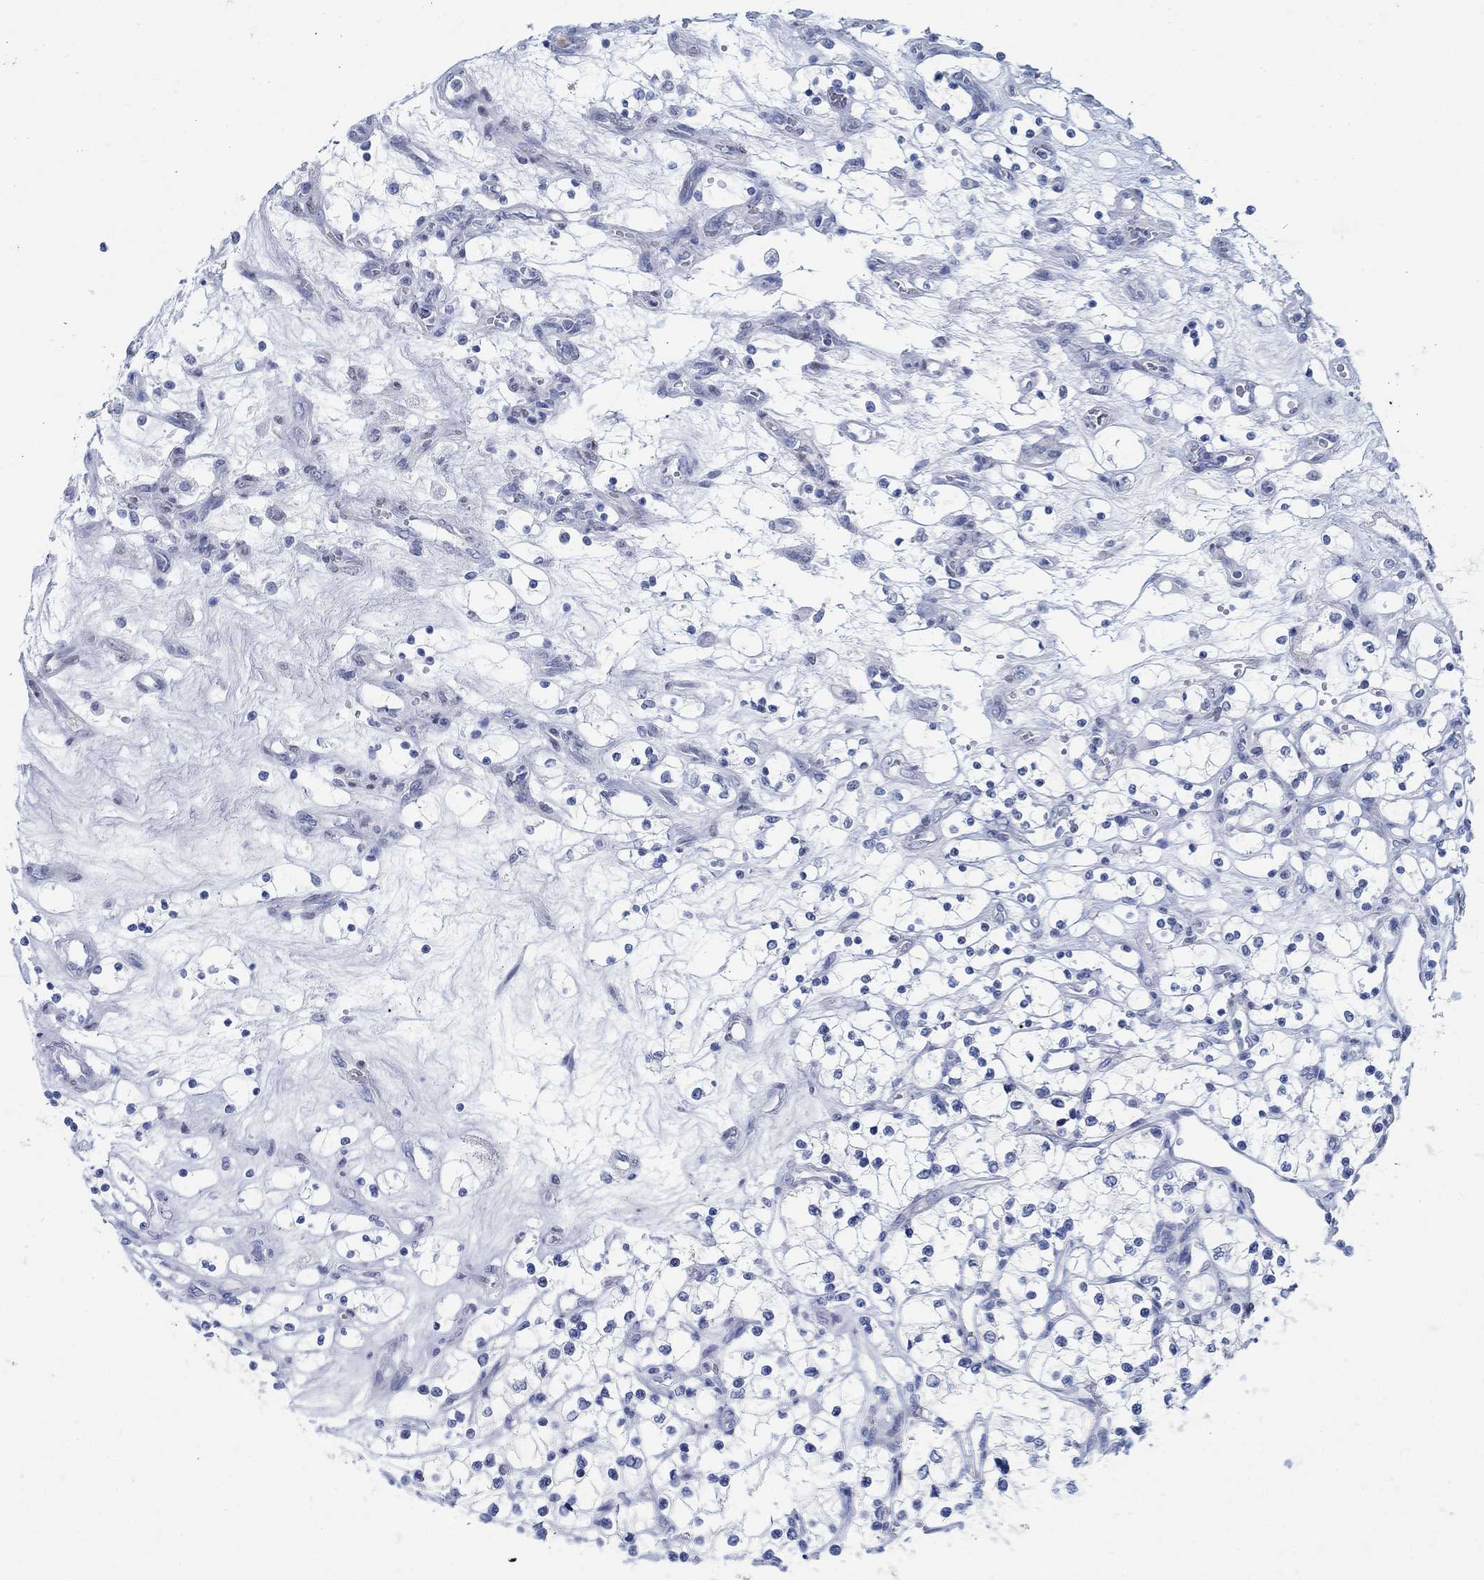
{"staining": {"intensity": "negative", "quantity": "none", "location": "none"}, "tissue": "renal cancer", "cell_type": "Tumor cells", "image_type": "cancer", "snomed": [{"axis": "morphology", "description": "Adenocarcinoma, NOS"}, {"axis": "topography", "description": "Kidney"}], "caption": "Immunohistochemical staining of renal adenocarcinoma displays no significant positivity in tumor cells.", "gene": "RBM20", "patient": {"sex": "female", "age": 69}}